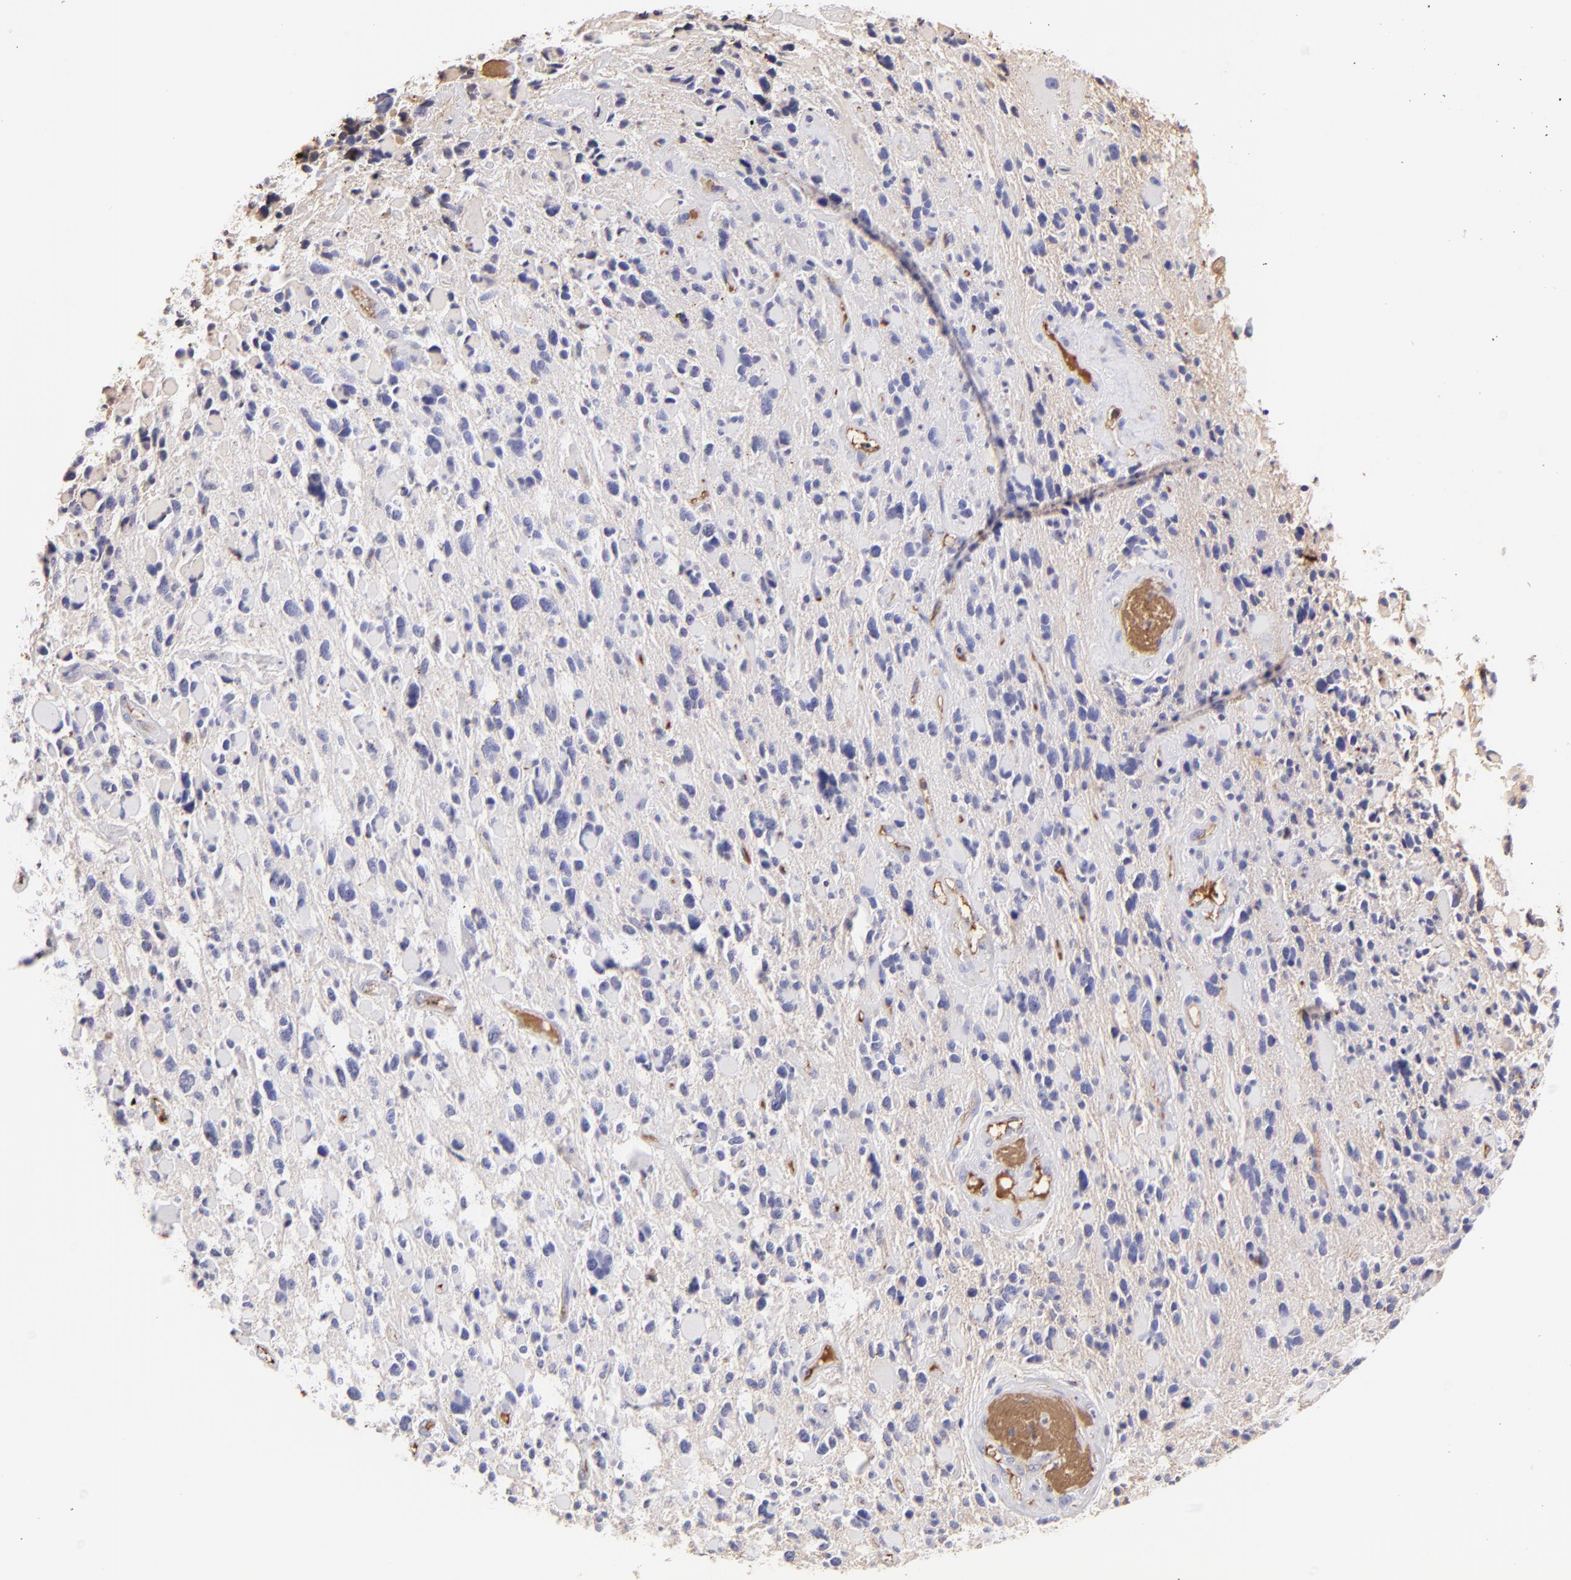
{"staining": {"intensity": "negative", "quantity": "none", "location": "none"}, "tissue": "glioma", "cell_type": "Tumor cells", "image_type": "cancer", "snomed": [{"axis": "morphology", "description": "Glioma, malignant, High grade"}, {"axis": "topography", "description": "Brain"}], "caption": "Human glioma stained for a protein using IHC exhibits no positivity in tumor cells.", "gene": "FGB", "patient": {"sex": "female", "age": 37}}